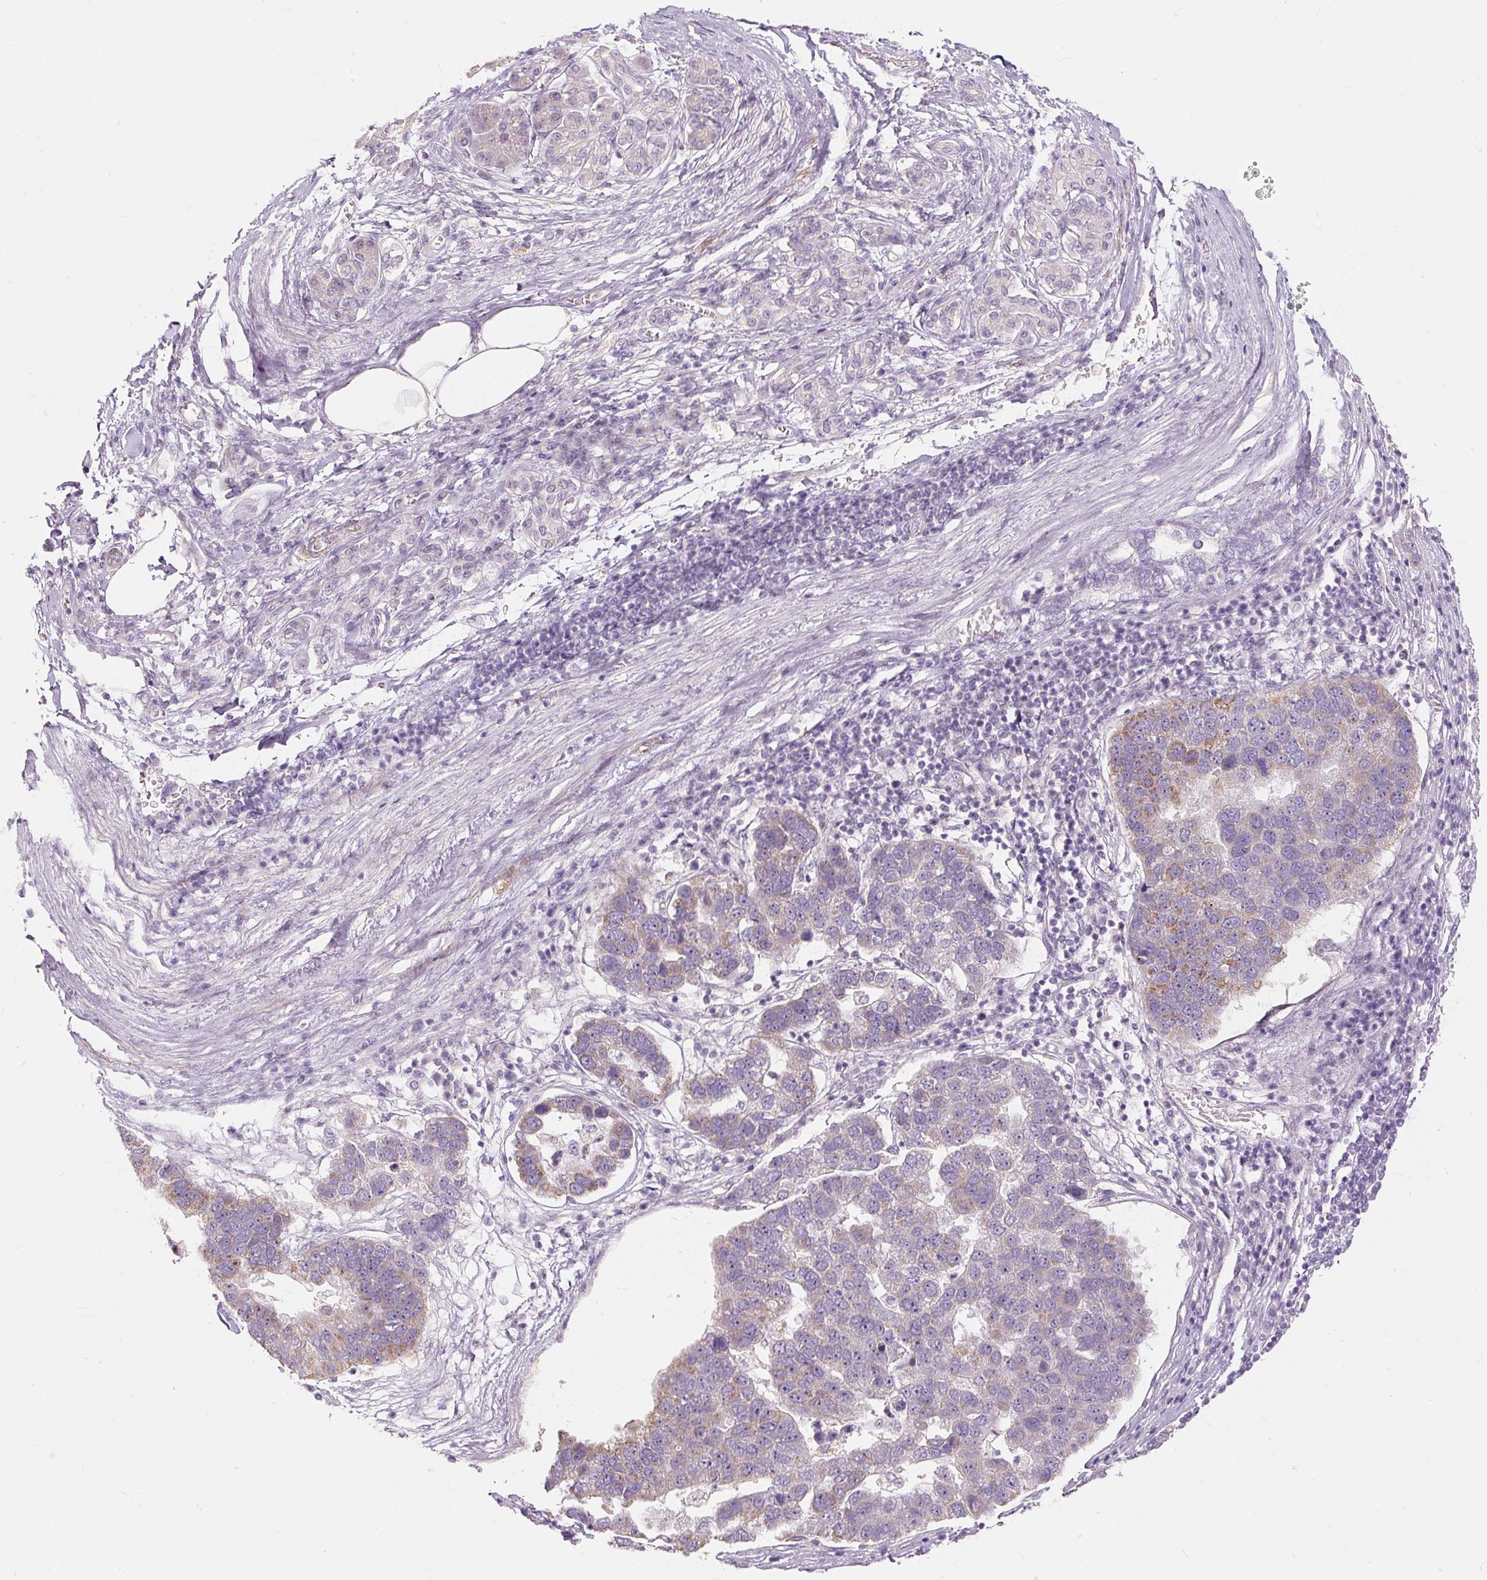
{"staining": {"intensity": "moderate", "quantity": "<25%", "location": "cytoplasmic/membranous"}, "tissue": "pancreatic cancer", "cell_type": "Tumor cells", "image_type": "cancer", "snomed": [{"axis": "morphology", "description": "Adenocarcinoma, NOS"}, {"axis": "topography", "description": "Pancreas"}], "caption": "Immunohistochemistry (IHC) histopathology image of neoplastic tissue: adenocarcinoma (pancreatic) stained using immunohistochemistry demonstrates low levels of moderate protein expression localized specifically in the cytoplasmic/membranous of tumor cells, appearing as a cytoplasmic/membranous brown color.", "gene": "CAPN3", "patient": {"sex": "female", "age": 61}}